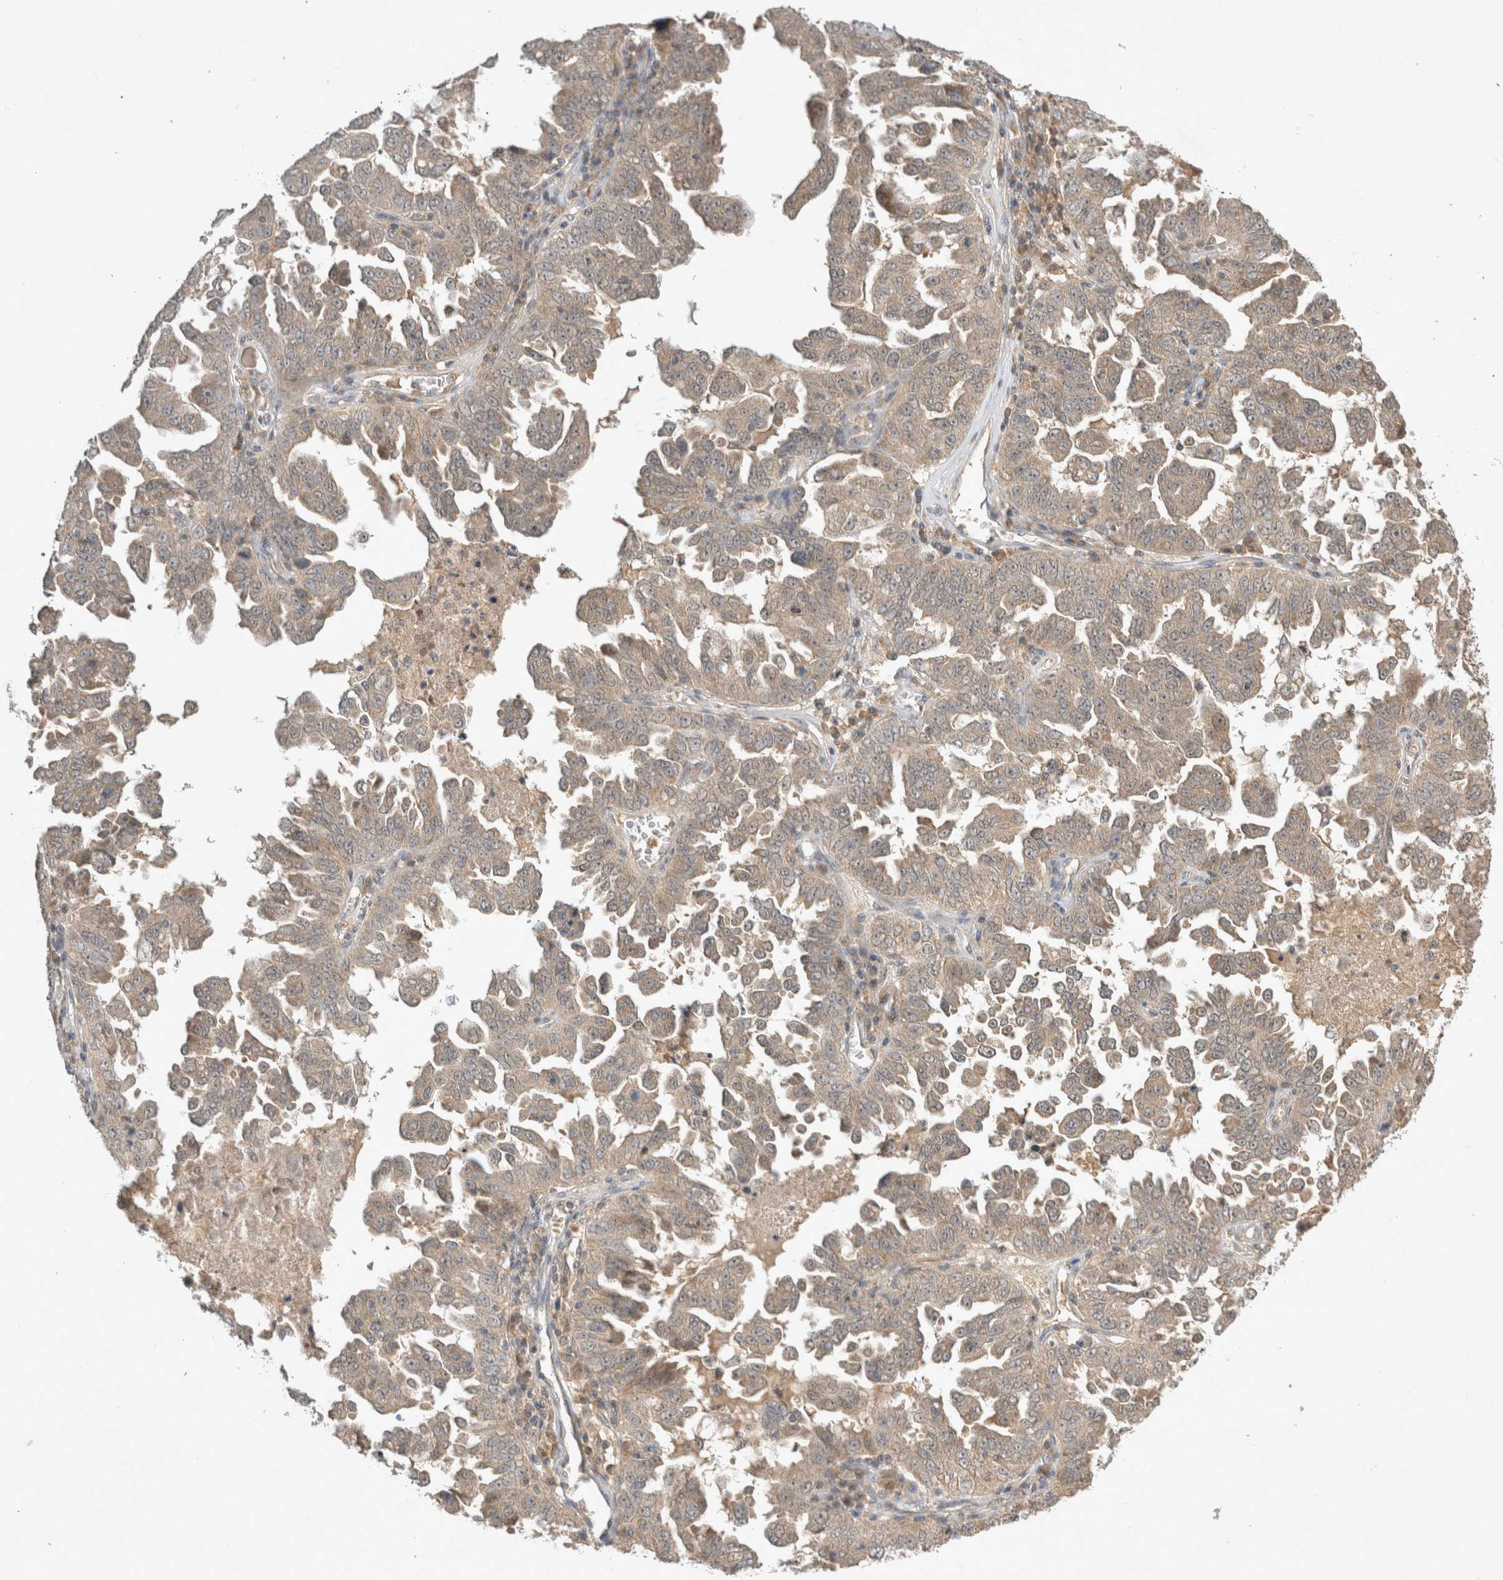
{"staining": {"intensity": "weak", "quantity": ">75%", "location": "cytoplasmic/membranous"}, "tissue": "ovarian cancer", "cell_type": "Tumor cells", "image_type": "cancer", "snomed": [{"axis": "morphology", "description": "Carcinoma, endometroid"}, {"axis": "topography", "description": "Ovary"}], "caption": "Immunohistochemical staining of endometroid carcinoma (ovarian) shows low levels of weak cytoplasmic/membranous staining in about >75% of tumor cells. (Brightfield microscopy of DAB IHC at high magnification).", "gene": "LOXL2", "patient": {"sex": "female", "age": 62}}